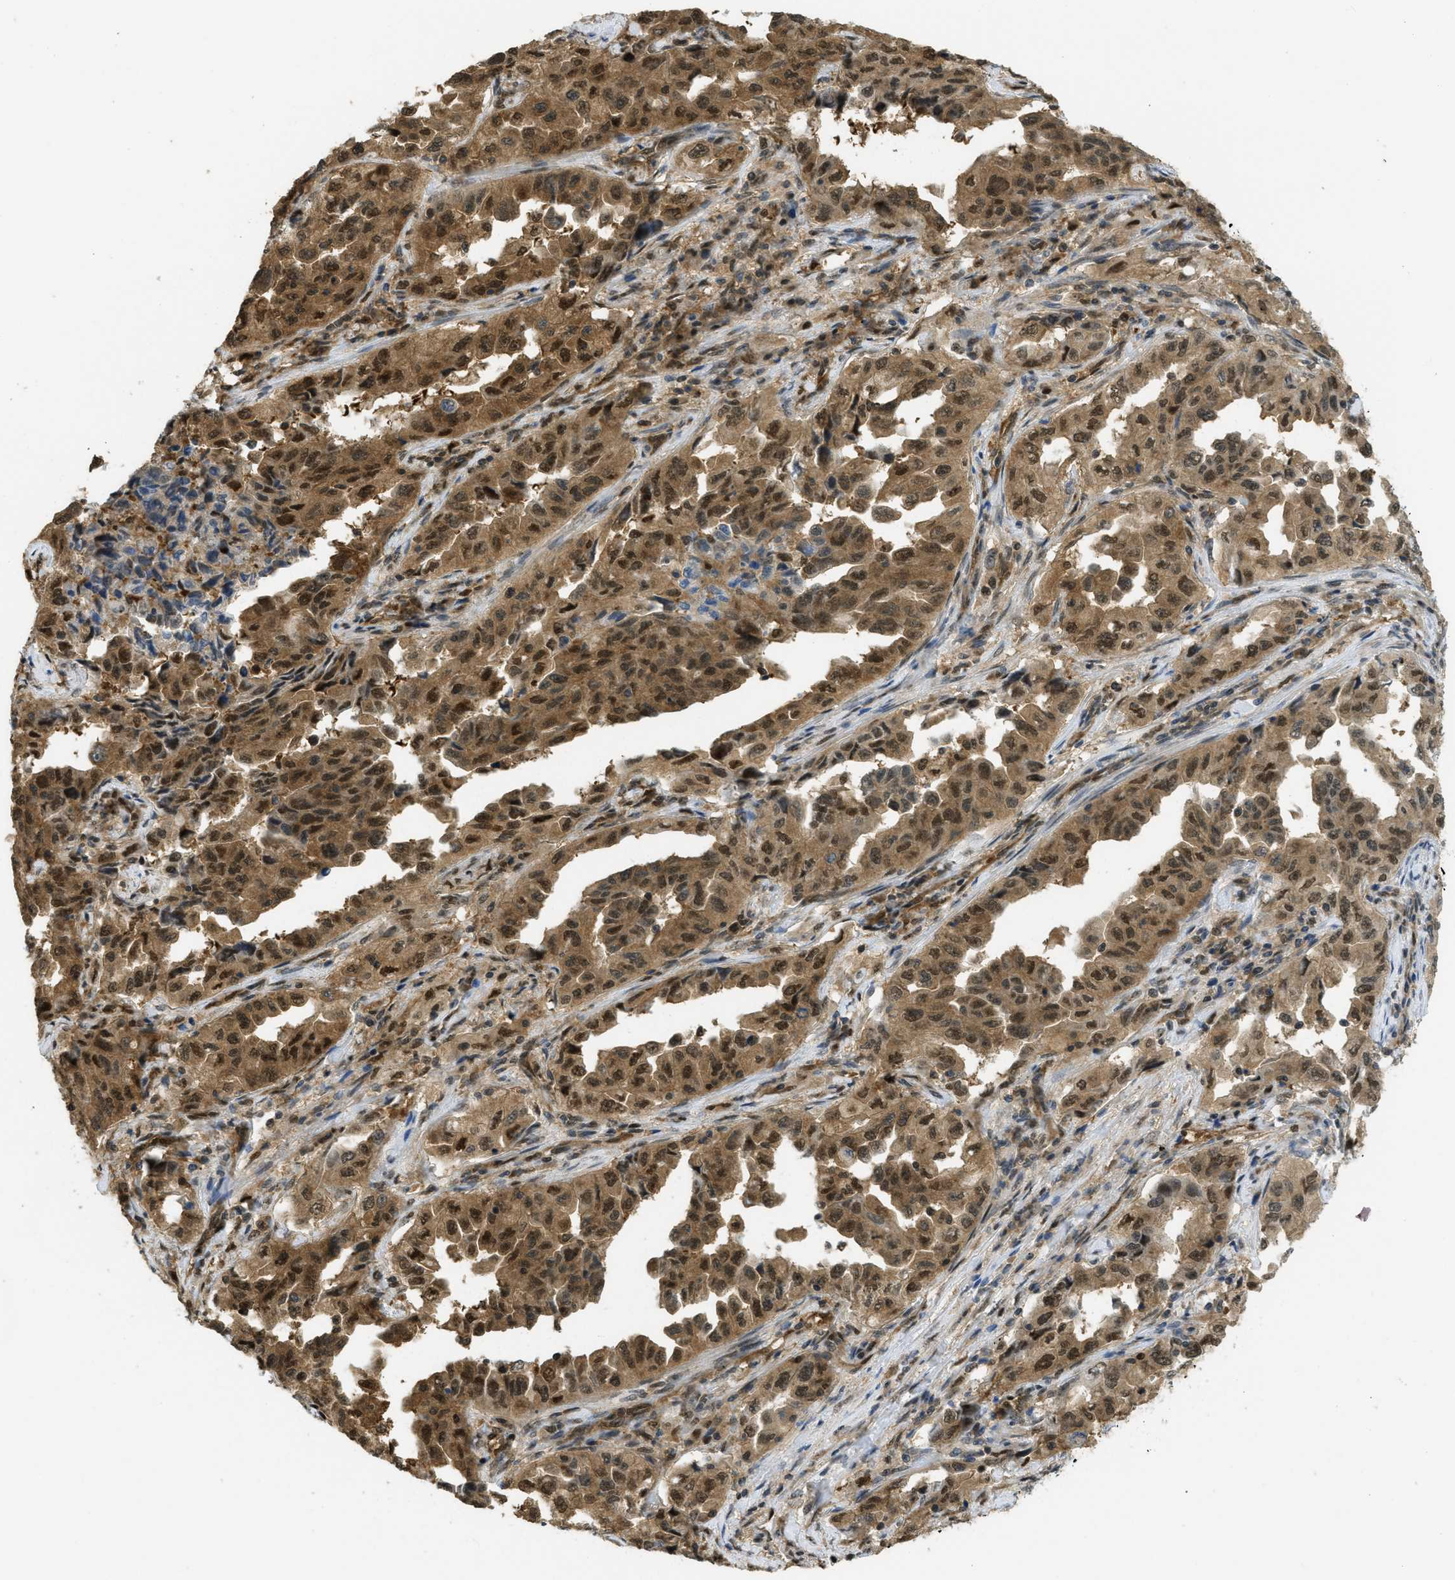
{"staining": {"intensity": "strong", "quantity": ">75%", "location": "cytoplasmic/membranous,nuclear"}, "tissue": "lung cancer", "cell_type": "Tumor cells", "image_type": "cancer", "snomed": [{"axis": "morphology", "description": "Adenocarcinoma, NOS"}, {"axis": "topography", "description": "Lung"}], "caption": "Adenocarcinoma (lung) stained for a protein (brown) exhibits strong cytoplasmic/membranous and nuclear positive positivity in approximately >75% of tumor cells.", "gene": "PSMC5", "patient": {"sex": "female", "age": 51}}